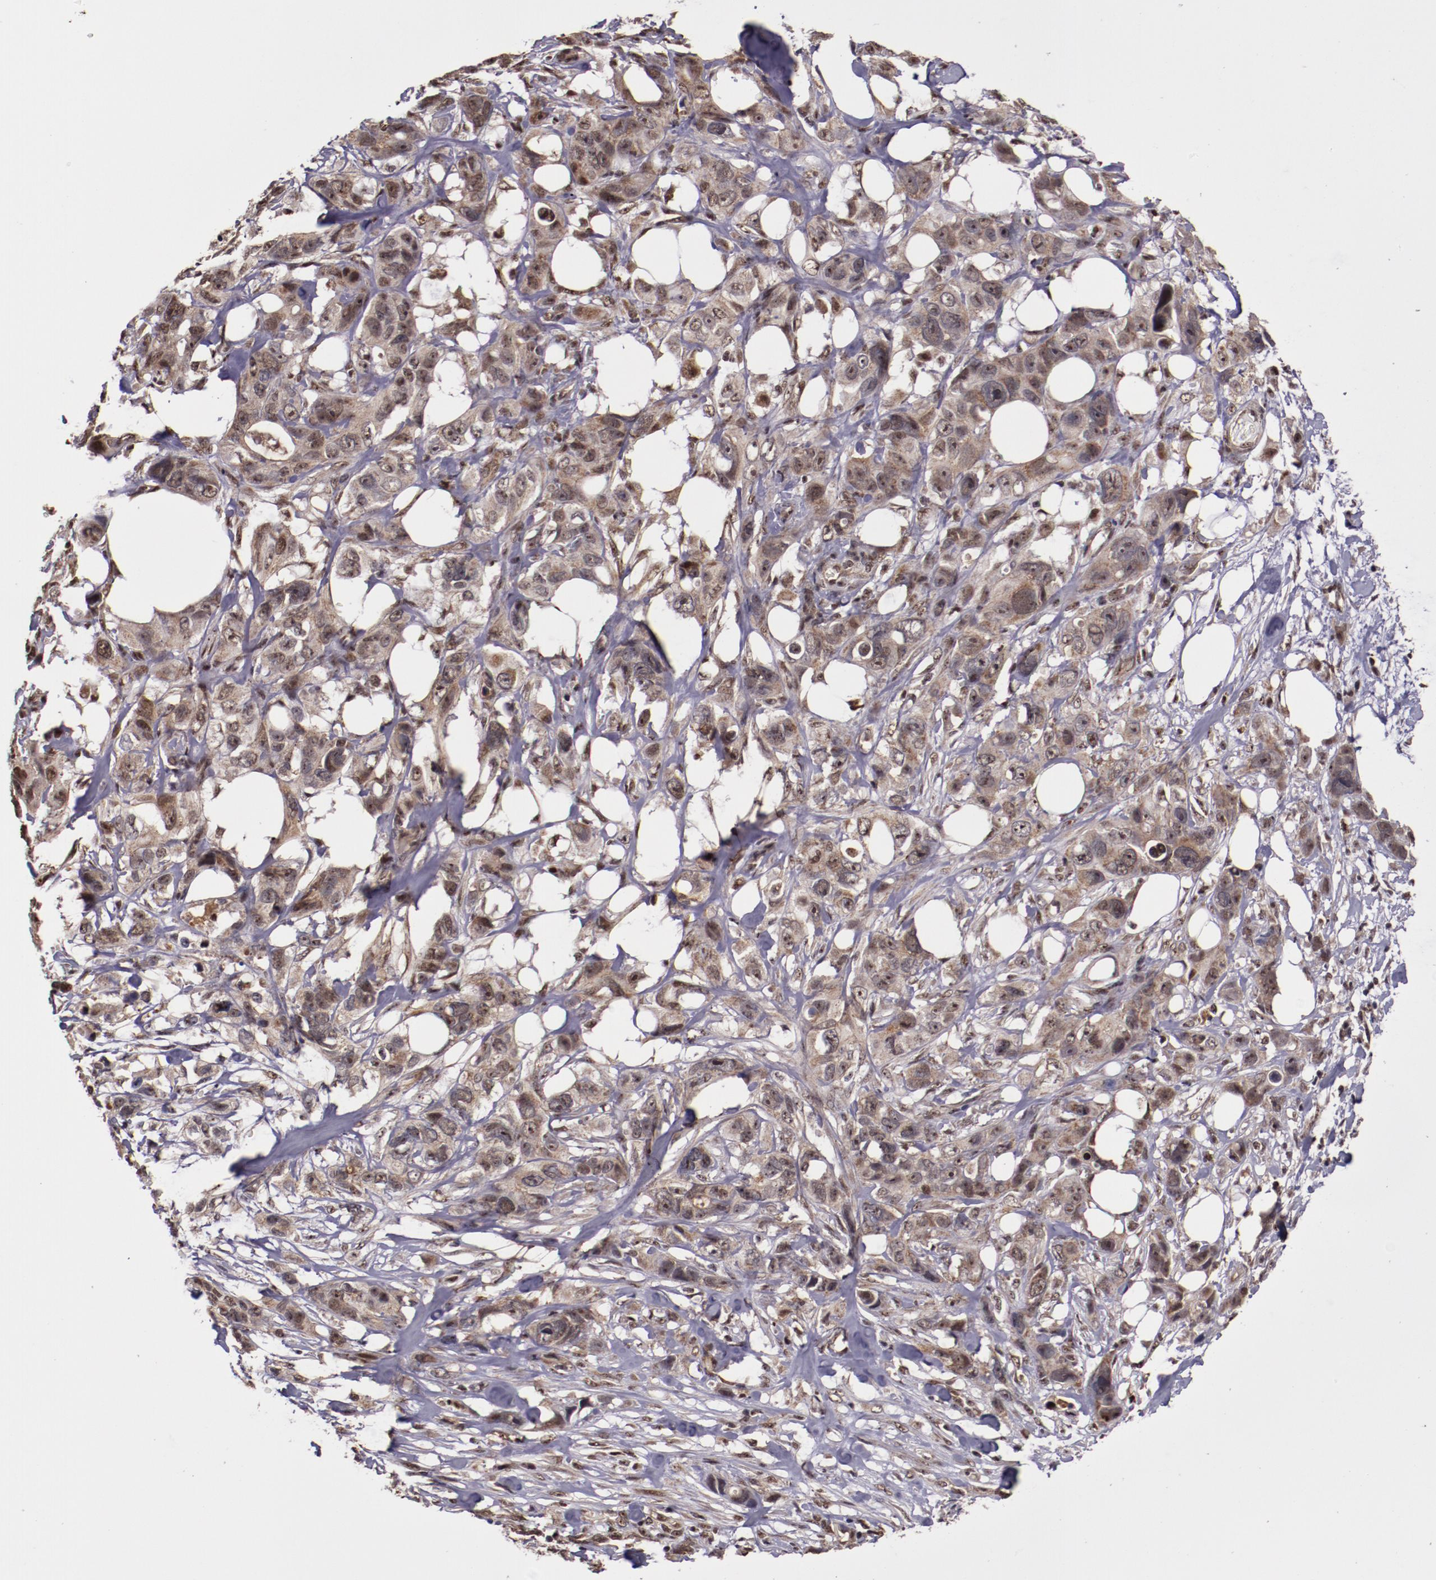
{"staining": {"intensity": "moderate", "quantity": ">75%", "location": "cytoplasmic/membranous,nuclear"}, "tissue": "stomach cancer", "cell_type": "Tumor cells", "image_type": "cancer", "snomed": [{"axis": "morphology", "description": "Adenocarcinoma, NOS"}, {"axis": "topography", "description": "Stomach, upper"}], "caption": "Tumor cells reveal medium levels of moderate cytoplasmic/membranous and nuclear expression in about >75% of cells in human stomach cancer (adenocarcinoma).", "gene": "CECR2", "patient": {"sex": "male", "age": 47}}